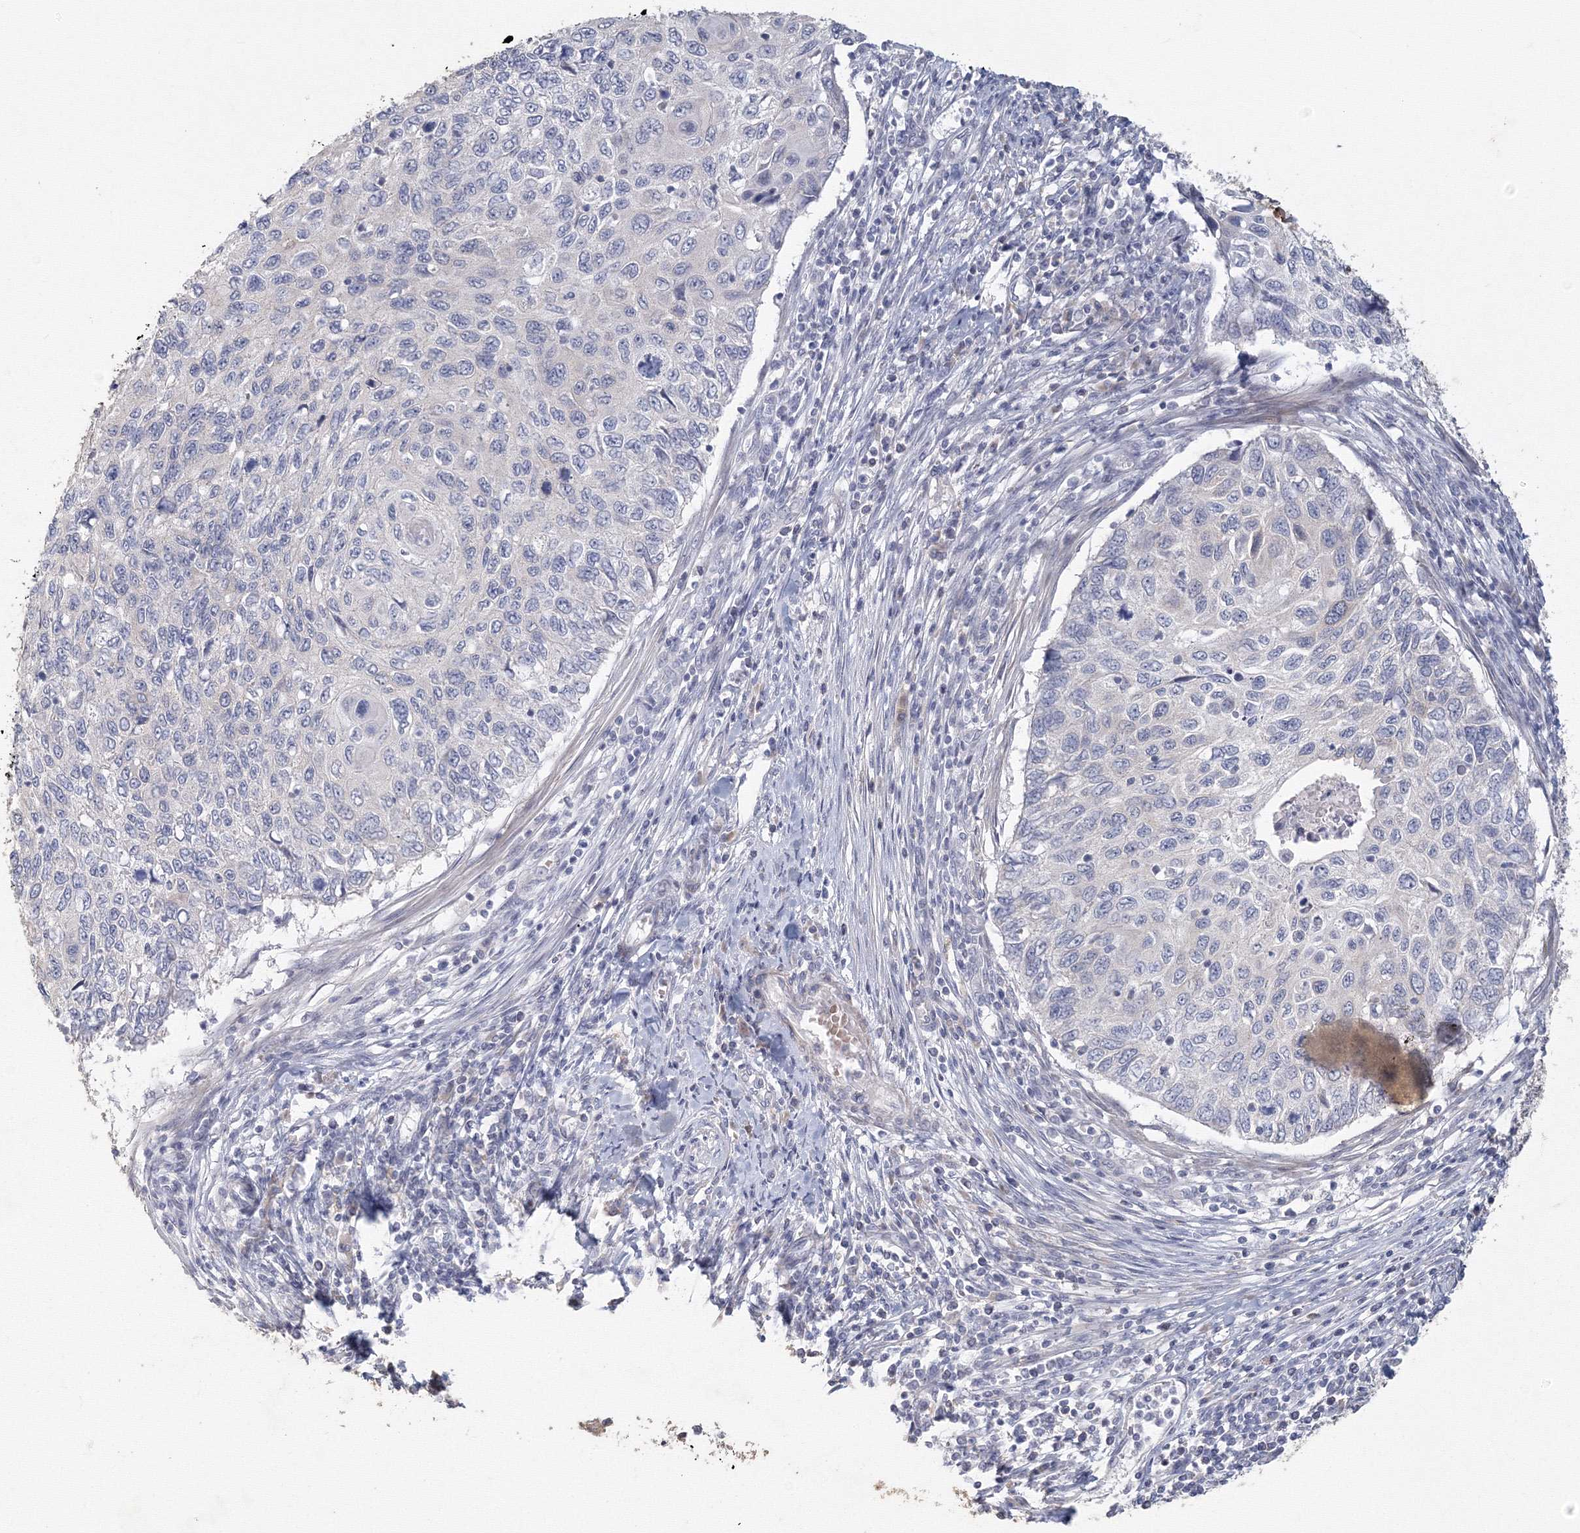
{"staining": {"intensity": "negative", "quantity": "none", "location": "none"}, "tissue": "cervical cancer", "cell_type": "Tumor cells", "image_type": "cancer", "snomed": [{"axis": "morphology", "description": "Squamous cell carcinoma, NOS"}, {"axis": "topography", "description": "Cervix"}], "caption": "Immunohistochemistry of cervical squamous cell carcinoma displays no staining in tumor cells. (Brightfield microscopy of DAB IHC at high magnification).", "gene": "TACC2", "patient": {"sex": "female", "age": 70}}